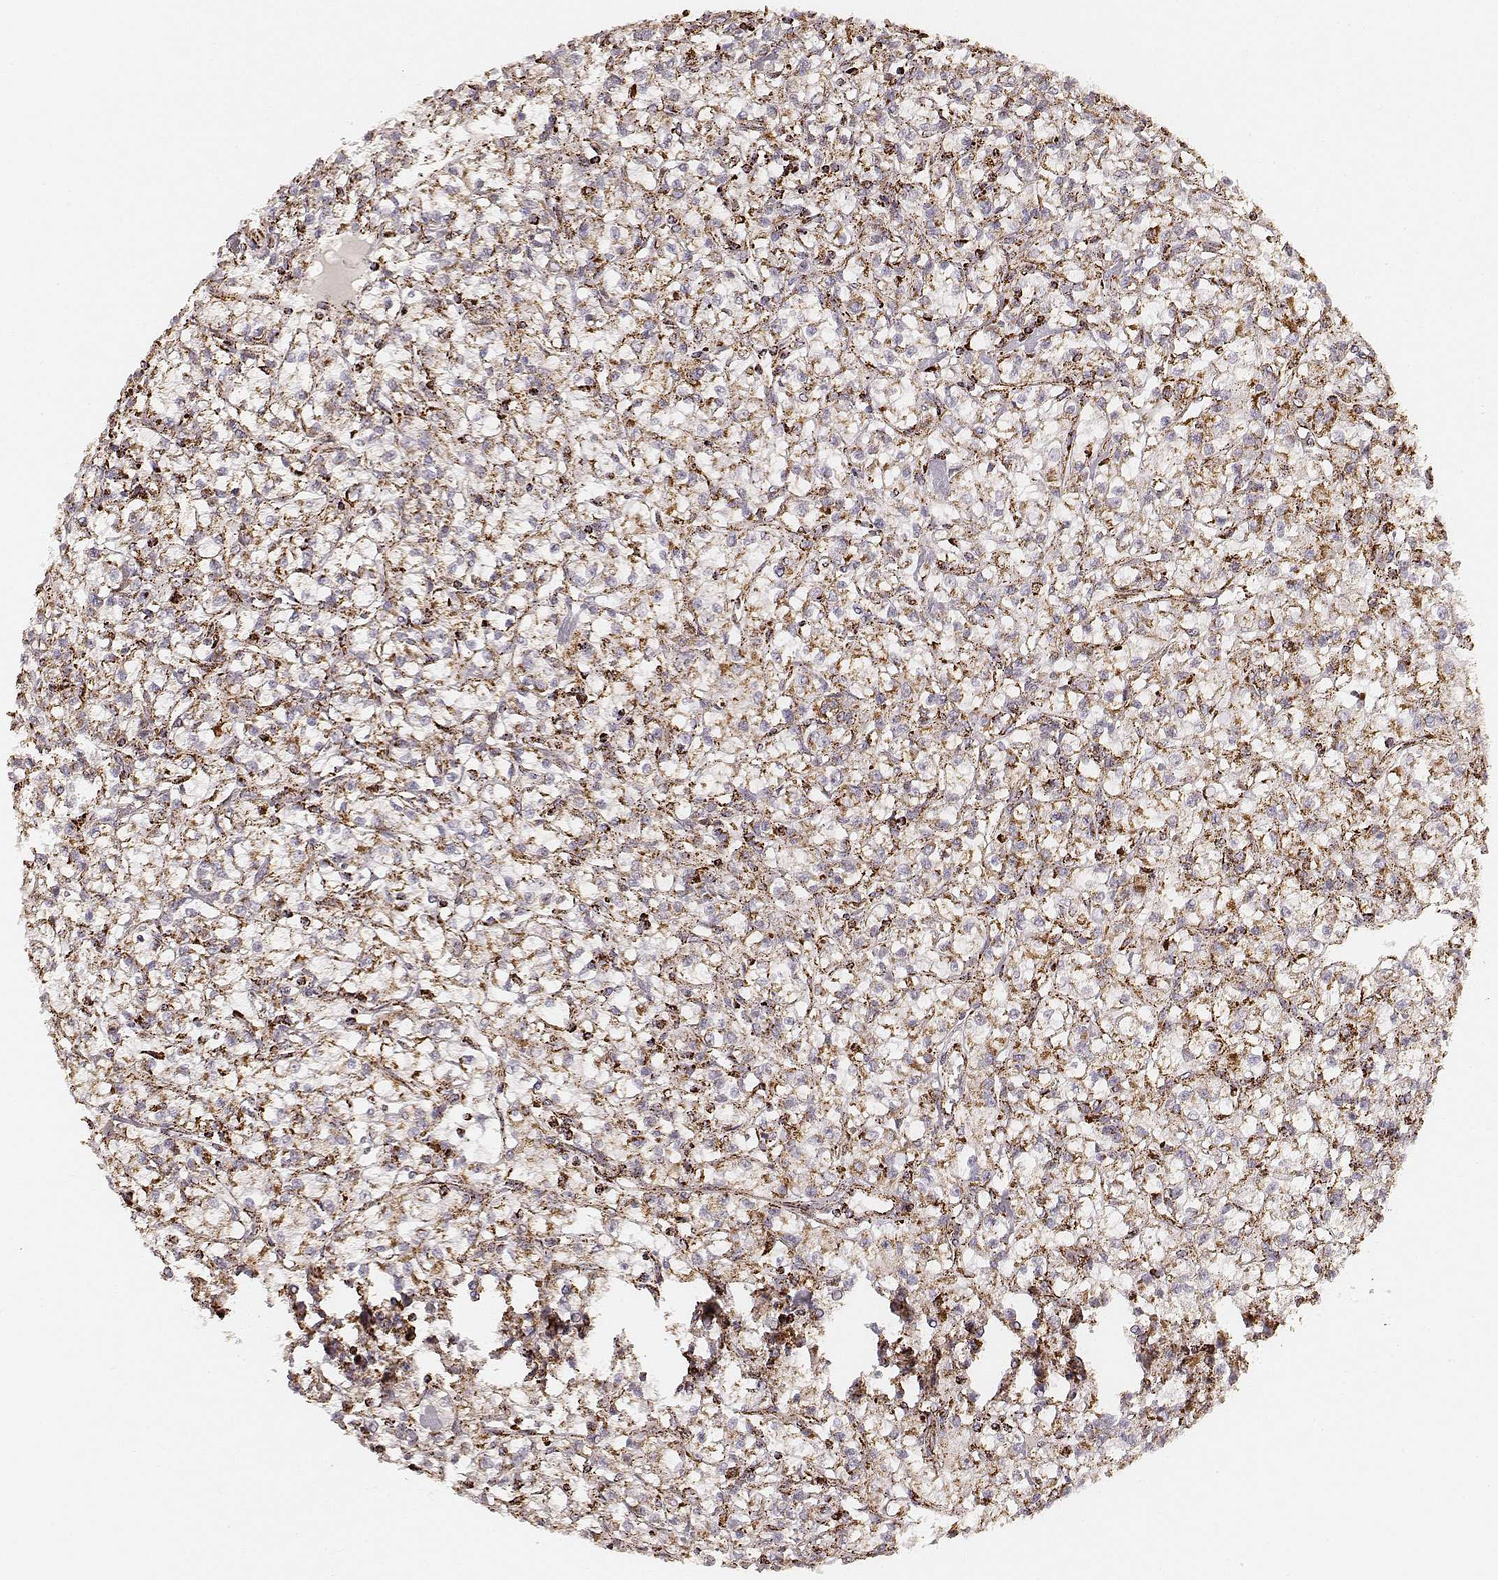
{"staining": {"intensity": "strong", "quantity": ">75%", "location": "cytoplasmic/membranous"}, "tissue": "renal cancer", "cell_type": "Tumor cells", "image_type": "cancer", "snomed": [{"axis": "morphology", "description": "Adenocarcinoma, NOS"}, {"axis": "topography", "description": "Kidney"}], "caption": "High-power microscopy captured an immunohistochemistry micrograph of adenocarcinoma (renal), revealing strong cytoplasmic/membranous positivity in approximately >75% of tumor cells. The staining is performed using DAB brown chromogen to label protein expression. The nuclei are counter-stained blue using hematoxylin.", "gene": "CS", "patient": {"sex": "female", "age": 59}}